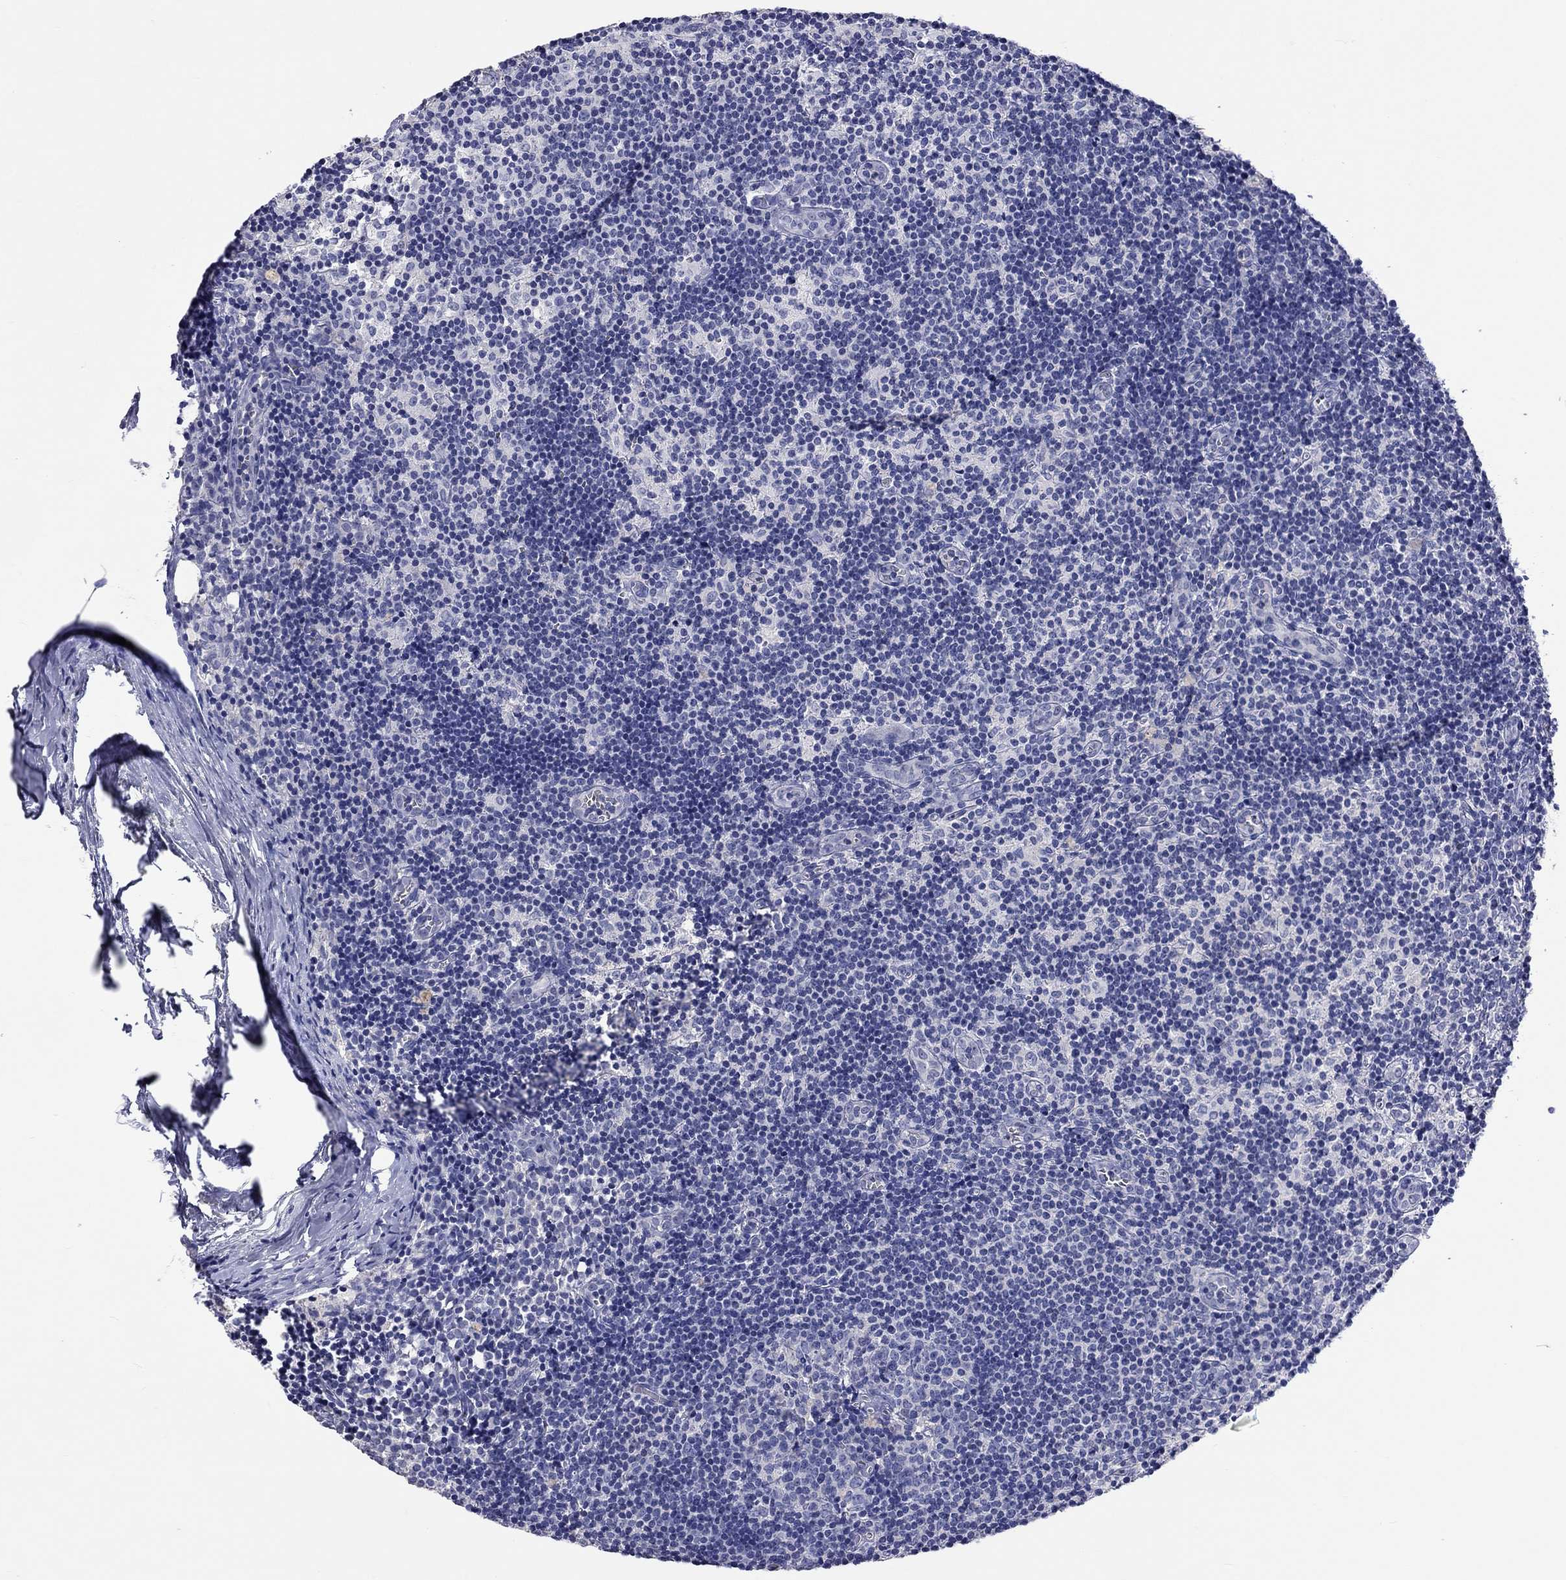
{"staining": {"intensity": "negative", "quantity": "none", "location": "none"}, "tissue": "lymph node", "cell_type": "Germinal center cells", "image_type": "normal", "snomed": [{"axis": "morphology", "description": "Normal tissue, NOS"}, {"axis": "topography", "description": "Lymph node"}], "caption": "DAB immunohistochemical staining of normal human lymph node exhibits no significant expression in germinal center cells.", "gene": "LRFN4", "patient": {"sex": "female", "age": 52}}